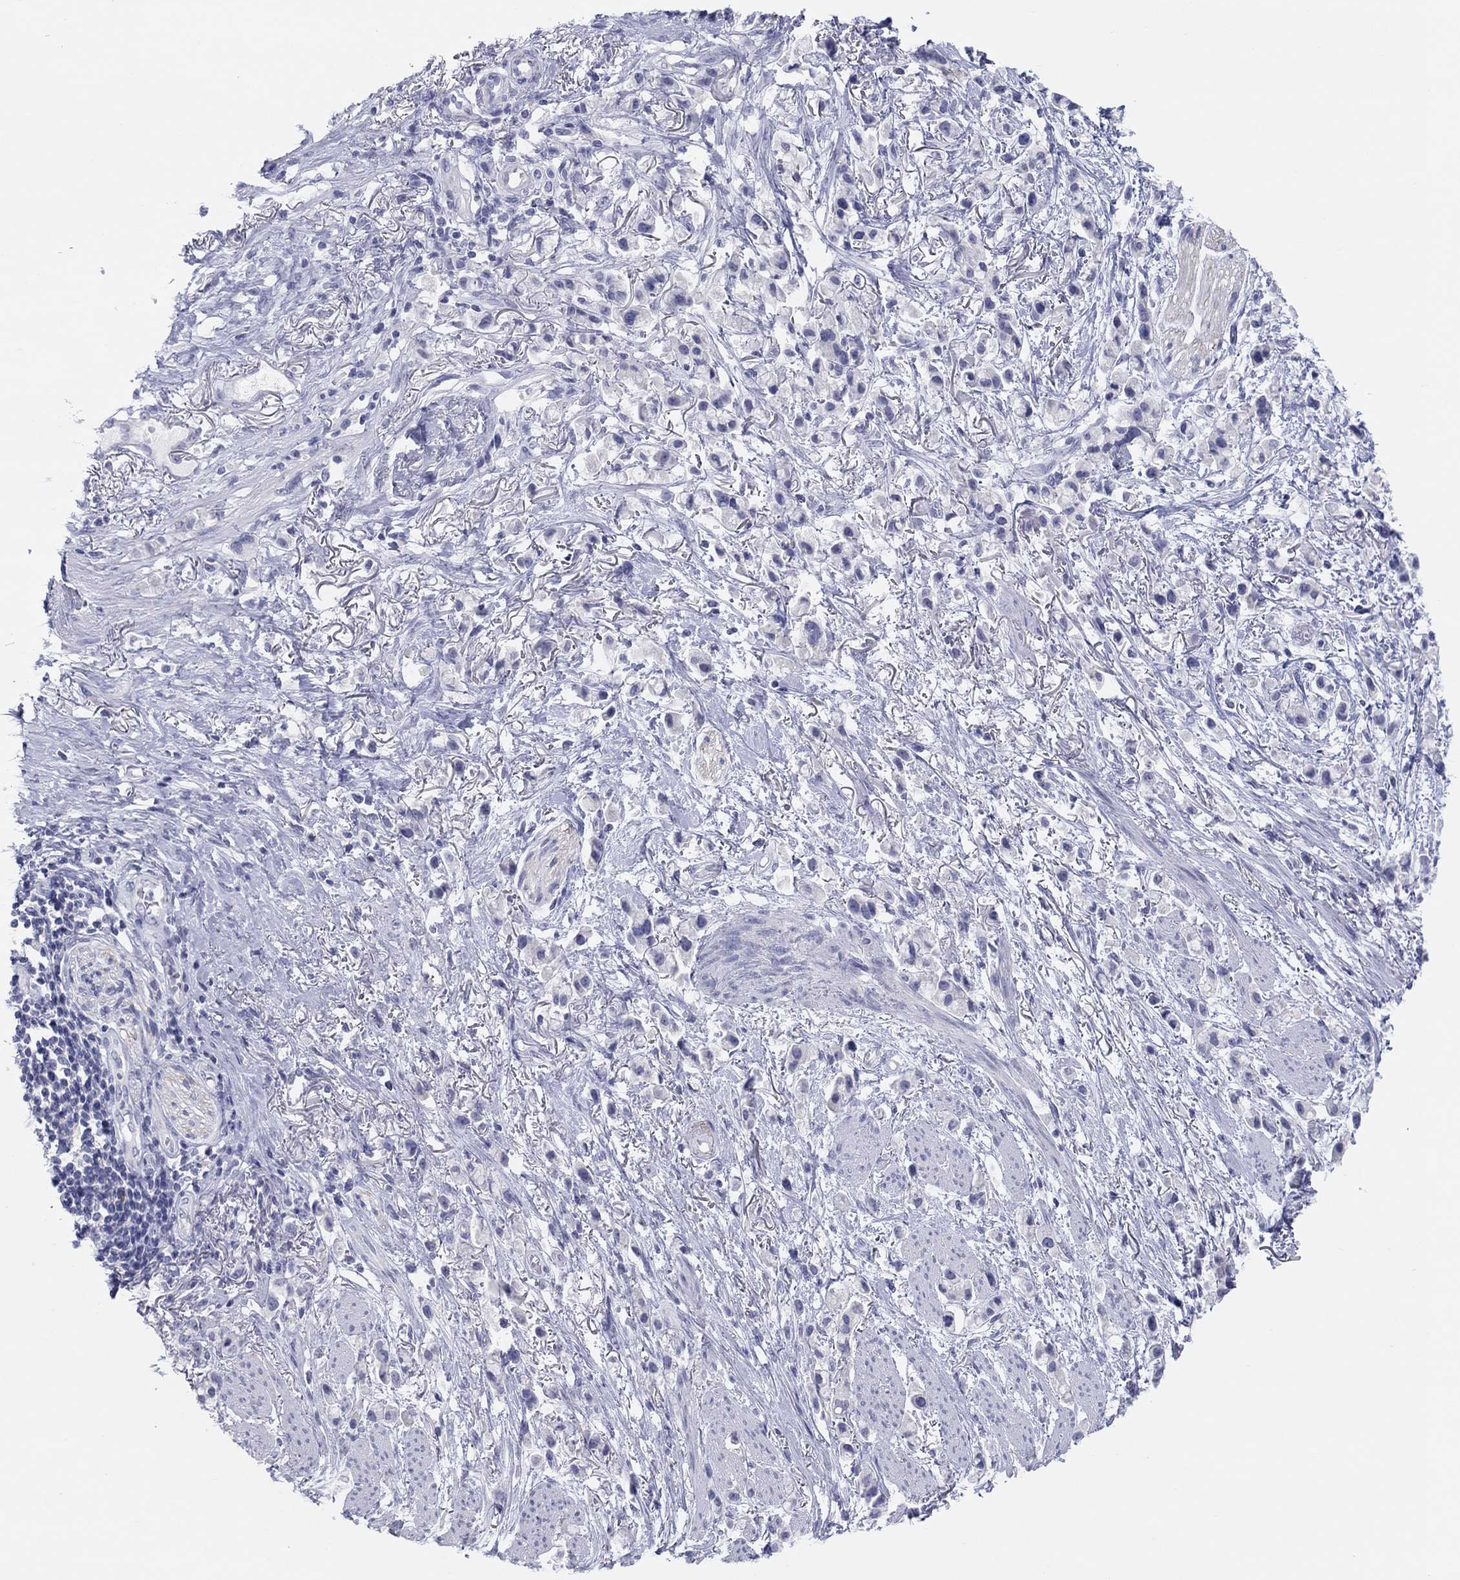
{"staining": {"intensity": "negative", "quantity": "none", "location": "none"}, "tissue": "stomach cancer", "cell_type": "Tumor cells", "image_type": "cancer", "snomed": [{"axis": "morphology", "description": "Adenocarcinoma, NOS"}, {"axis": "topography", "description": "Stomach"}], "caption": "Stomach adenocarcinoma was stained to show a protein in brown. There is no significant positivity in tumor cells. (DAB (3,3'-diaminobenzidine) immunohistochemistry, high magnification).", "gene": "CPNE6", "patient": {"sex": "female", "age": 81}}